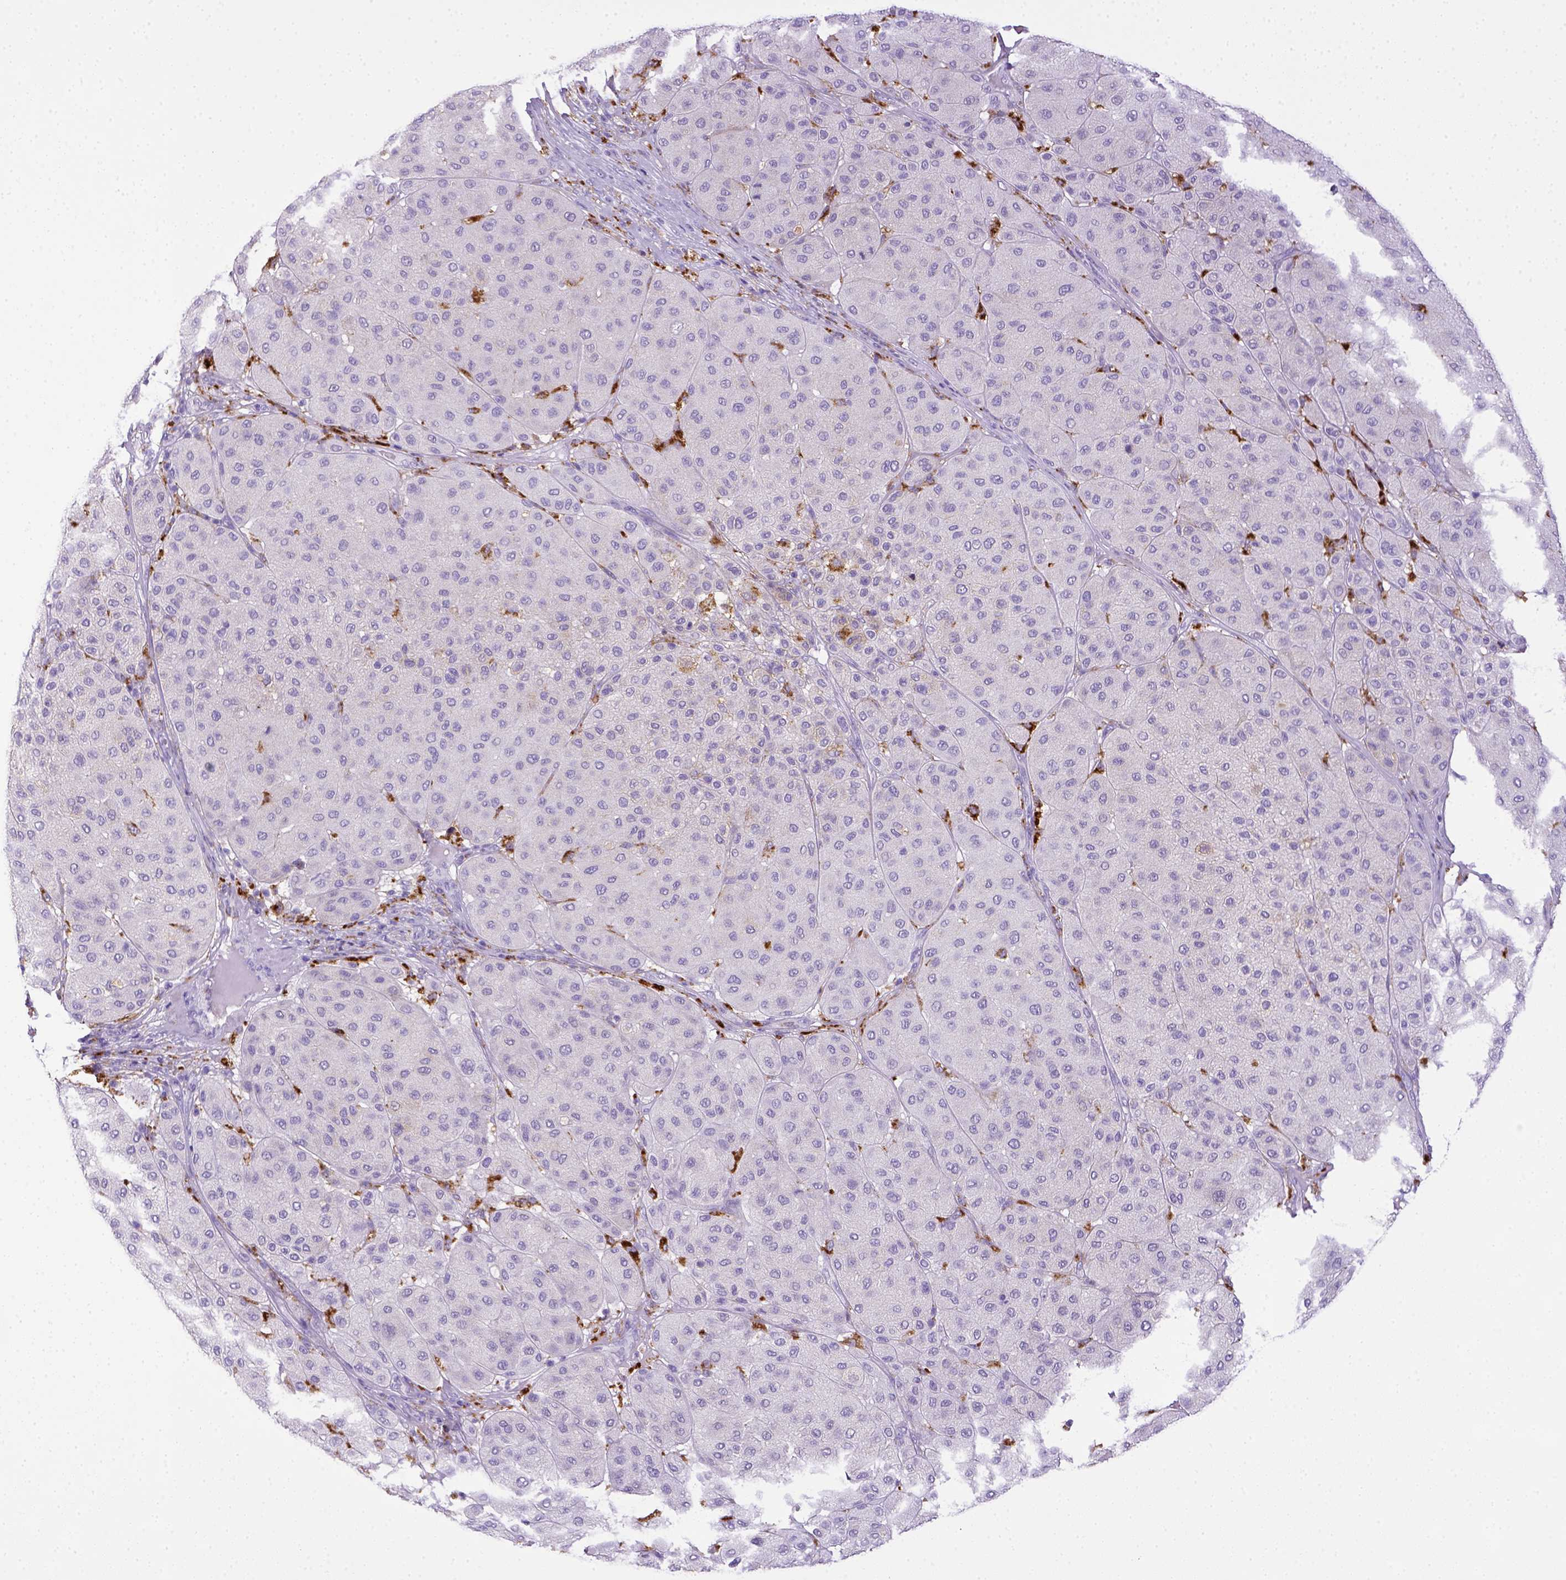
{"staining": {"intensity": "negative", "quantity": "none", "location": "none"}, "tissue": "melanoma", "cell_type": "Tumor cells", "image_type": "cancer", "snomed": [{"axis": "morphology", "description": "Malignant melanoma, Metastatic site"}, {"axis": "topography", "description": "Smooth muscle"}], "caption": "DAB (3,3'-diaminobenzidine) immunohistochemical staining of malignant melanoma (metastatic site) reveals no significant staining in tumor cells.", "gene": "CD68", "patient": {"sex": "male", "age": 41}}